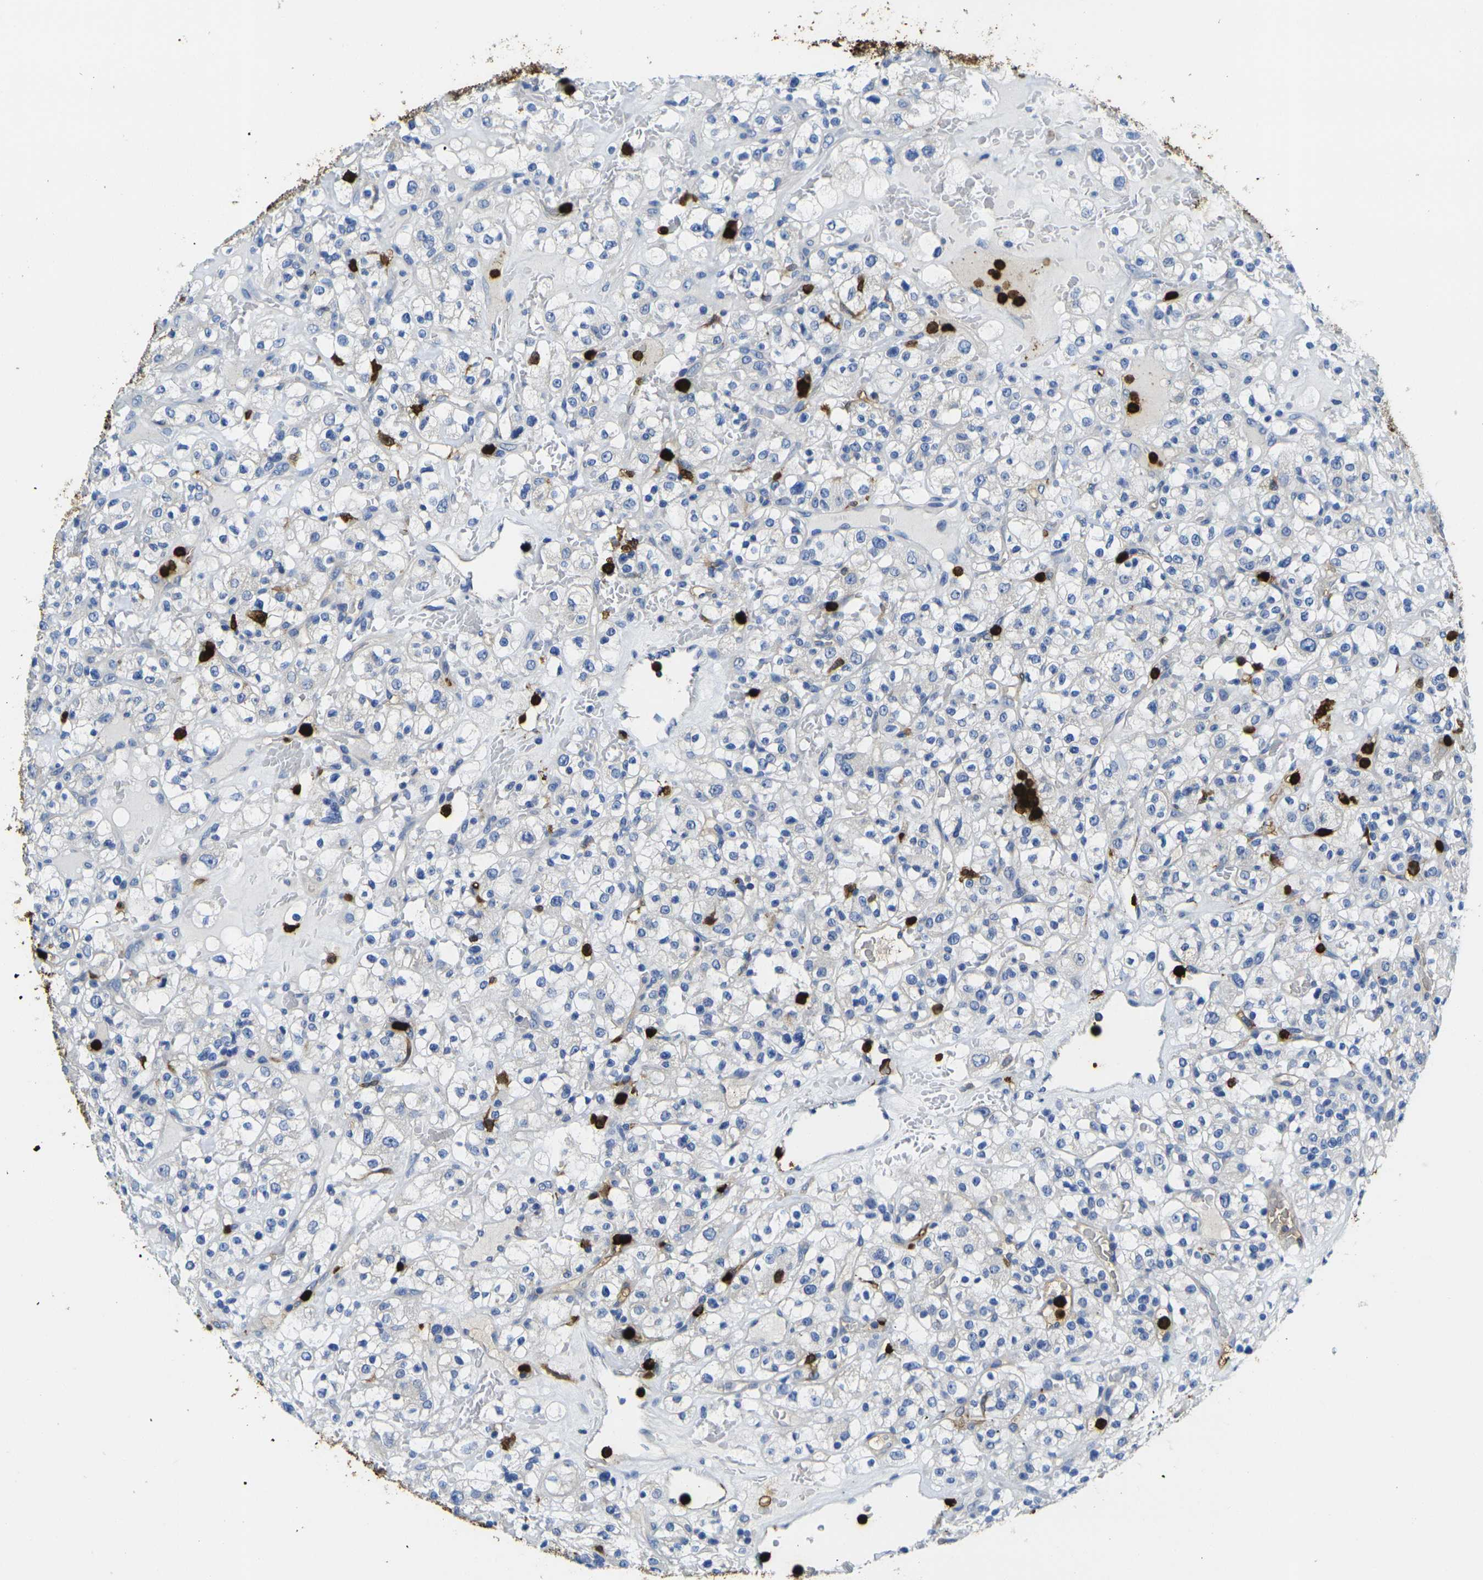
{"staining": {"intensity": "negative", "quantity": "none", "location": "none"}, "tissue": "renal cancer", "cell_type": "Tumor cells", "image_type": "cancer", "snomed": [{"axis": "morphology", "description": "Normal tissue, NOS"}, {"axis": "morphology", "description": "Adenocarcinoma, NOS"}, {"axis": "topography", "description": "Kidney"}], "caption": "The immunohistochemistry (IHC) micrograph has no significant staining in tumor cells of renal cancer tissue.", "gene": "S100A9", "patient": {"sex": "female", "age": 72}}